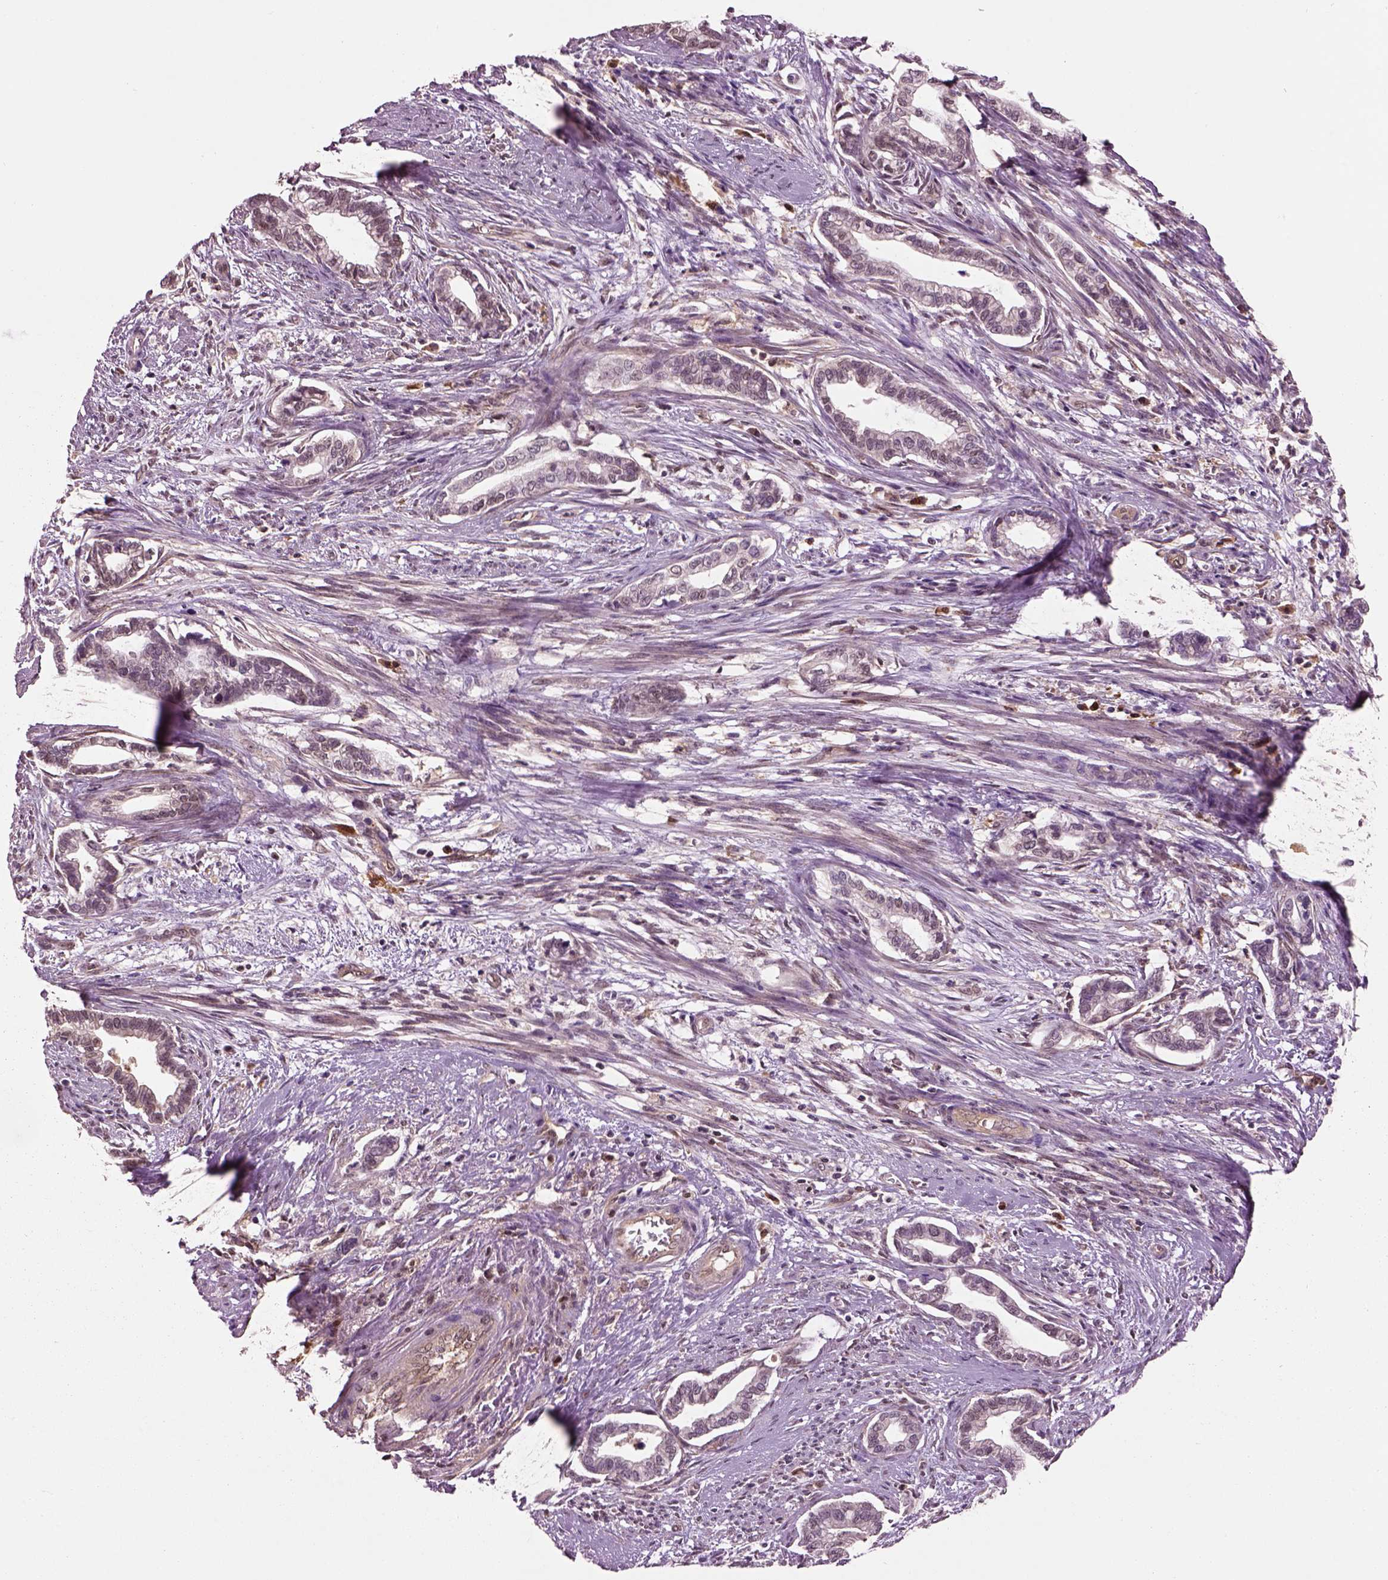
{"staining": {"intensity": "negative", "quantity": "none", "location": "none"}, "tissue": "cervical cancer", "cell_type": "Tumor cells", "image_type": "cancer", "snomed": [{"axis": "morphology", "description": "Adenocarcinoma, NOS"}, {"axis": "topography", "description": "Cervix"}], "caption": "A histopathology image of human adenocarcinoma (cervical) is negative for staining in tumor cells. (Brightfield microscopy of DAB immunohistochemistry at high magnification).", "gene": "MDP1", "patient": {"sex": "female", "age": 62}}